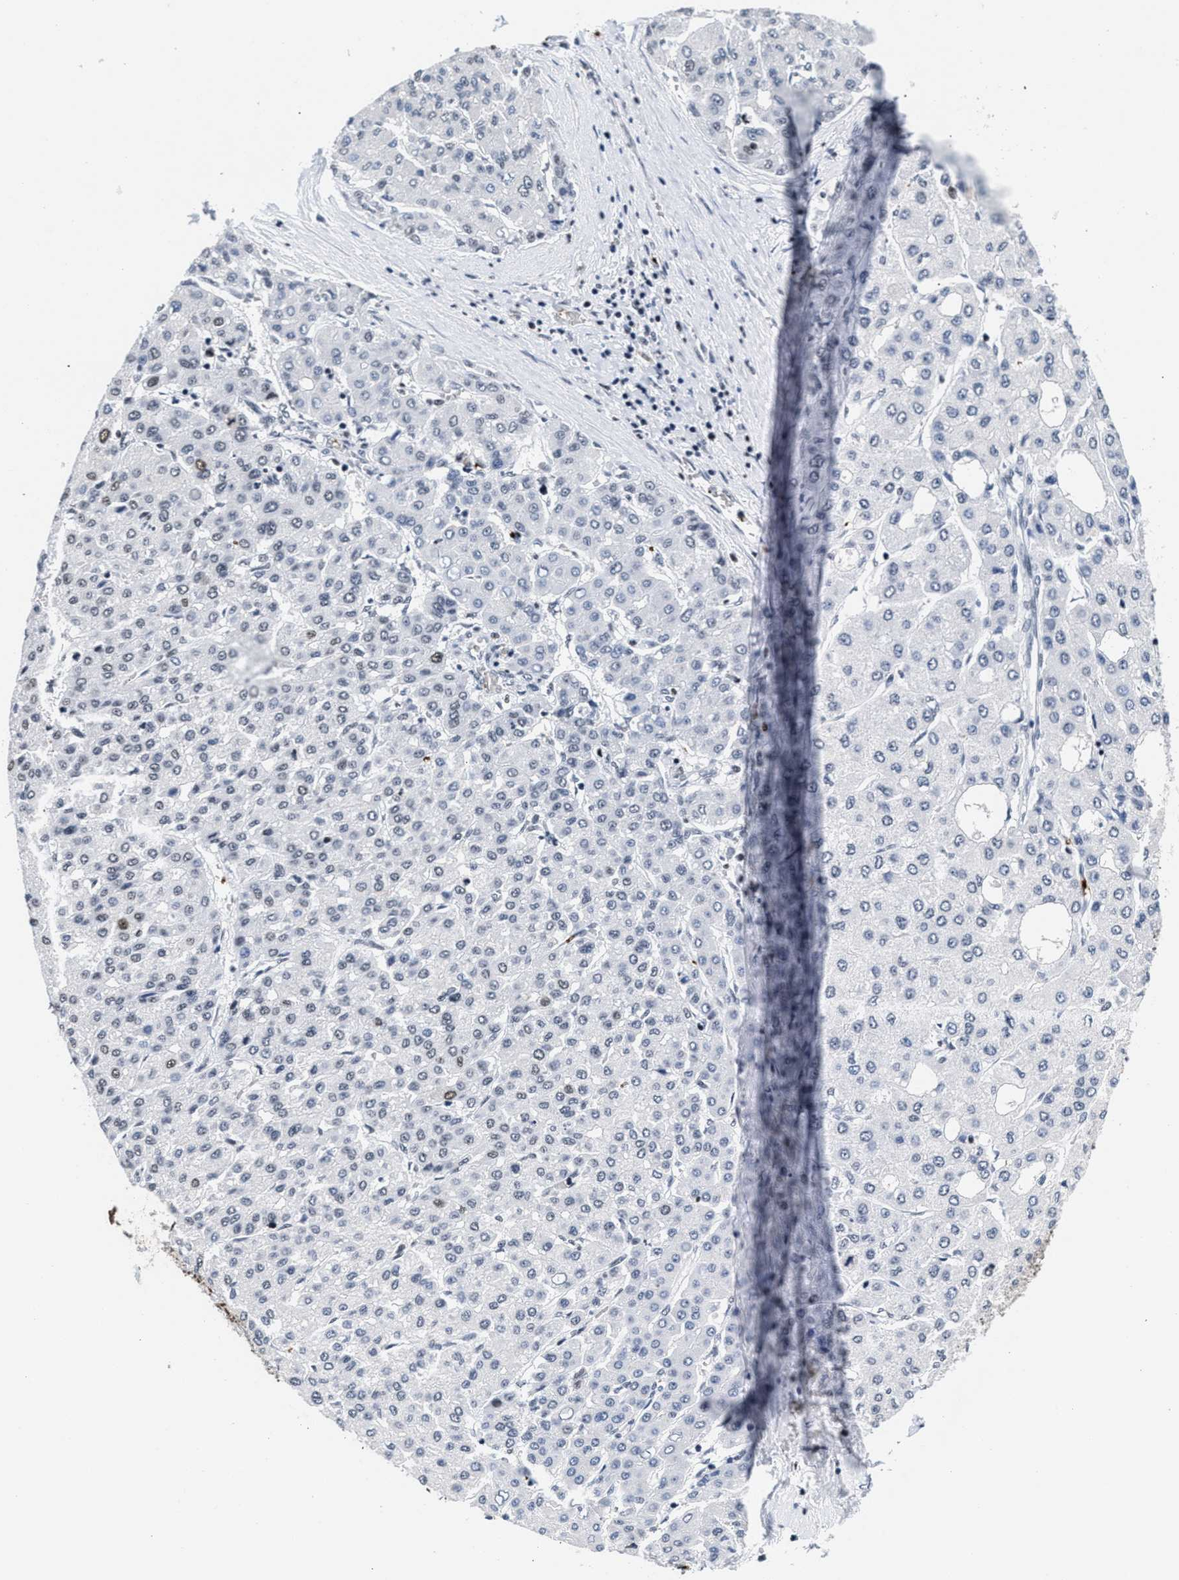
{"staining": {"intensity": "negative", "quantity": "none", "location": "none"}, "tissue": "liver cancer", "cell_type": "Tumor cells", "image_type": "cancer", "snomed": [{"axis": "morphology", "description": "Carcinoma, Hepatocellular, NOS"}, {"axis": "topography", "description": "Liver"}], "caption": "IHC of liver cancer displays no positivity in tumor cells.", "gene": "RAD21", "patient": {"sex": "male", "age": 65}}